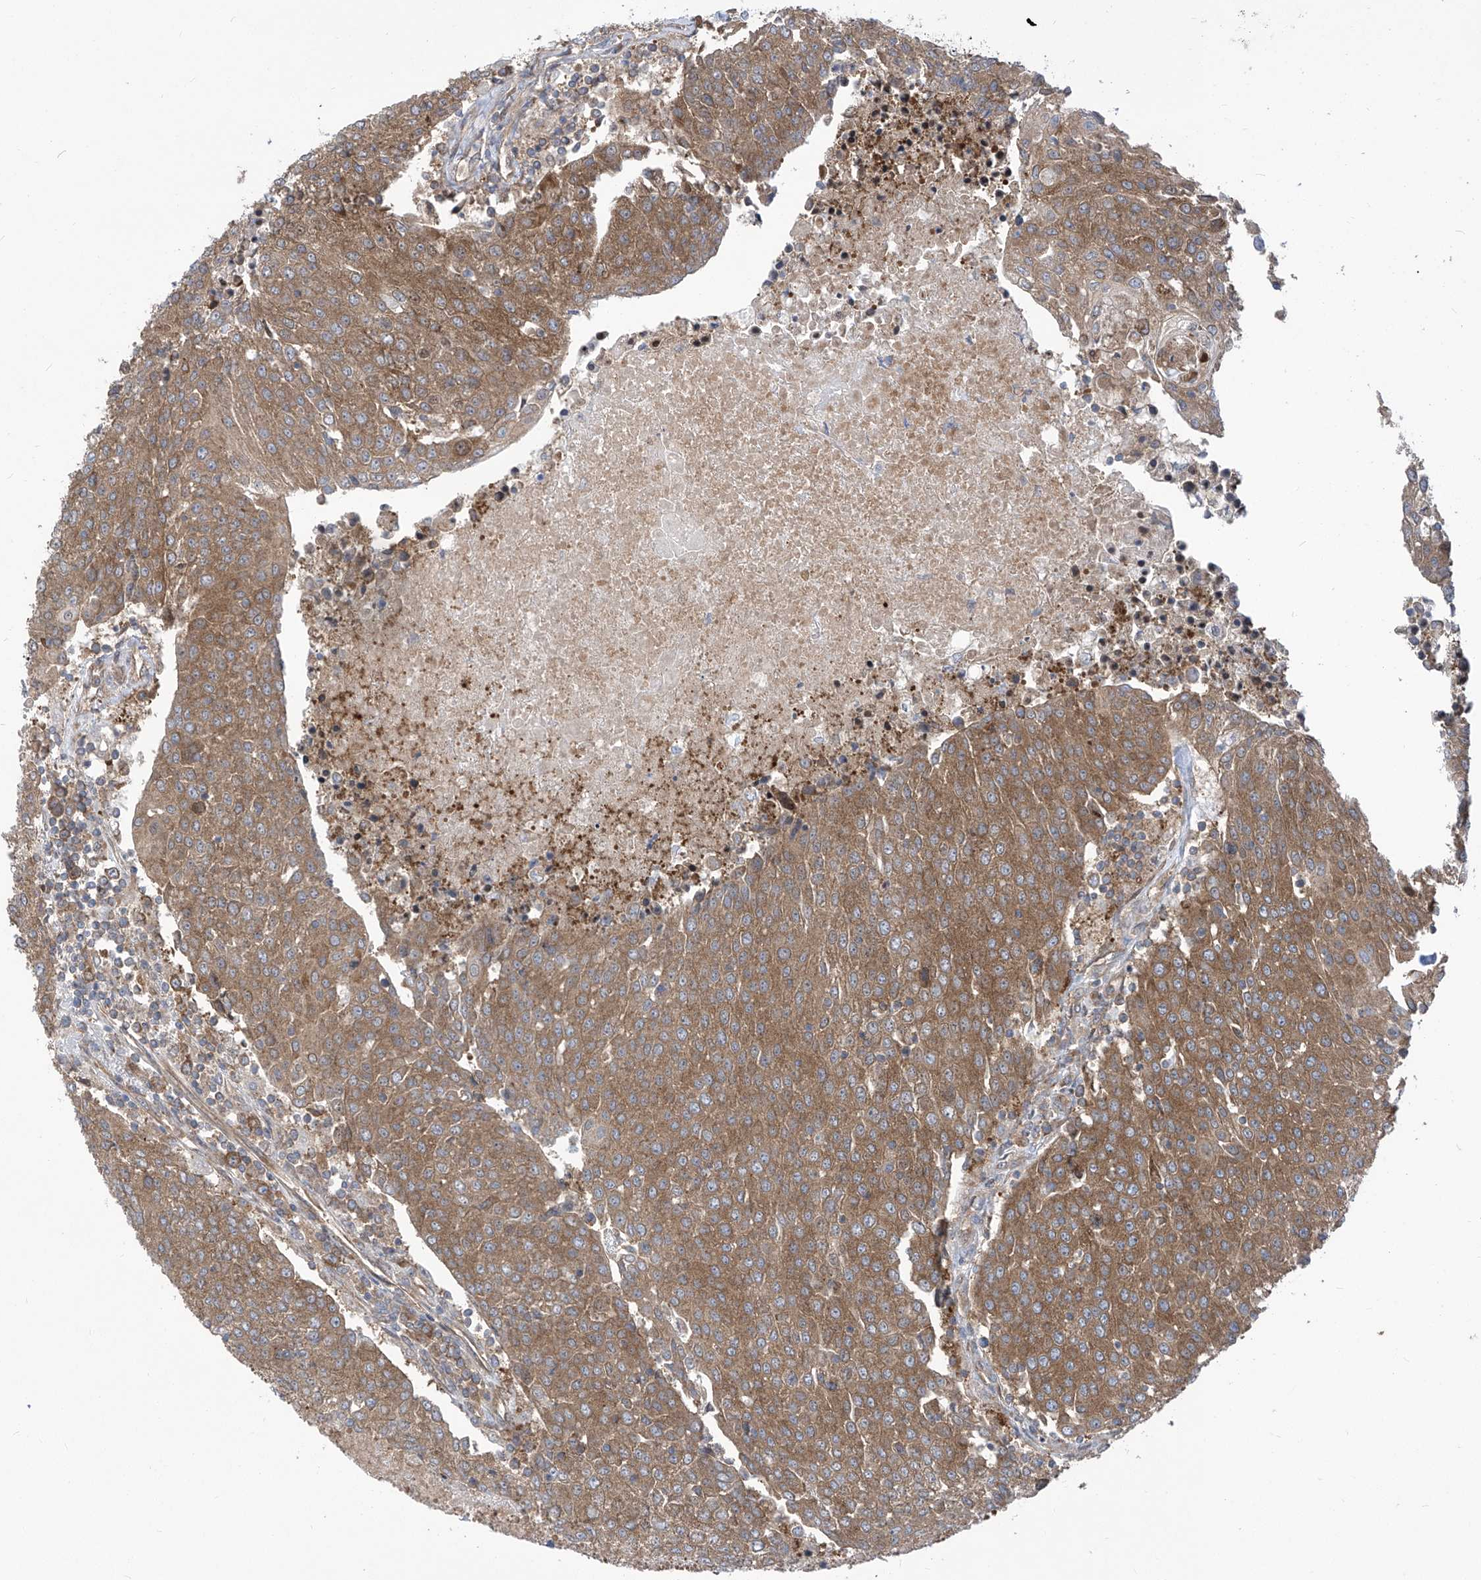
{"staining": {"intensity": "moderate", "quantity": ">75%", "location": "cytoplasmic/membranous"}, "tissue": "urothelial cancer", "cell_type": "Tumor cells", "image_type": "cancer", "snomed": [{"axis": "morphology", "description": "Urothelial carcinoma, High grade"}, {"axis": "topography", "description": "Urinary bladder"}], "caption": "IHC staining of urothelial cancer, which exhibits medium levels of moderate cytoplasmic/membranous positivity in about >75% of tumor cells indicating moderate cytoplasmic/membranous protein staining. The staining was performed using DAB (brown) for protein detection and nuclei were counterstained in hematoxylin (blue).", "gene": "EIF3M", "patient": {"sex": "female", "age": 85}}